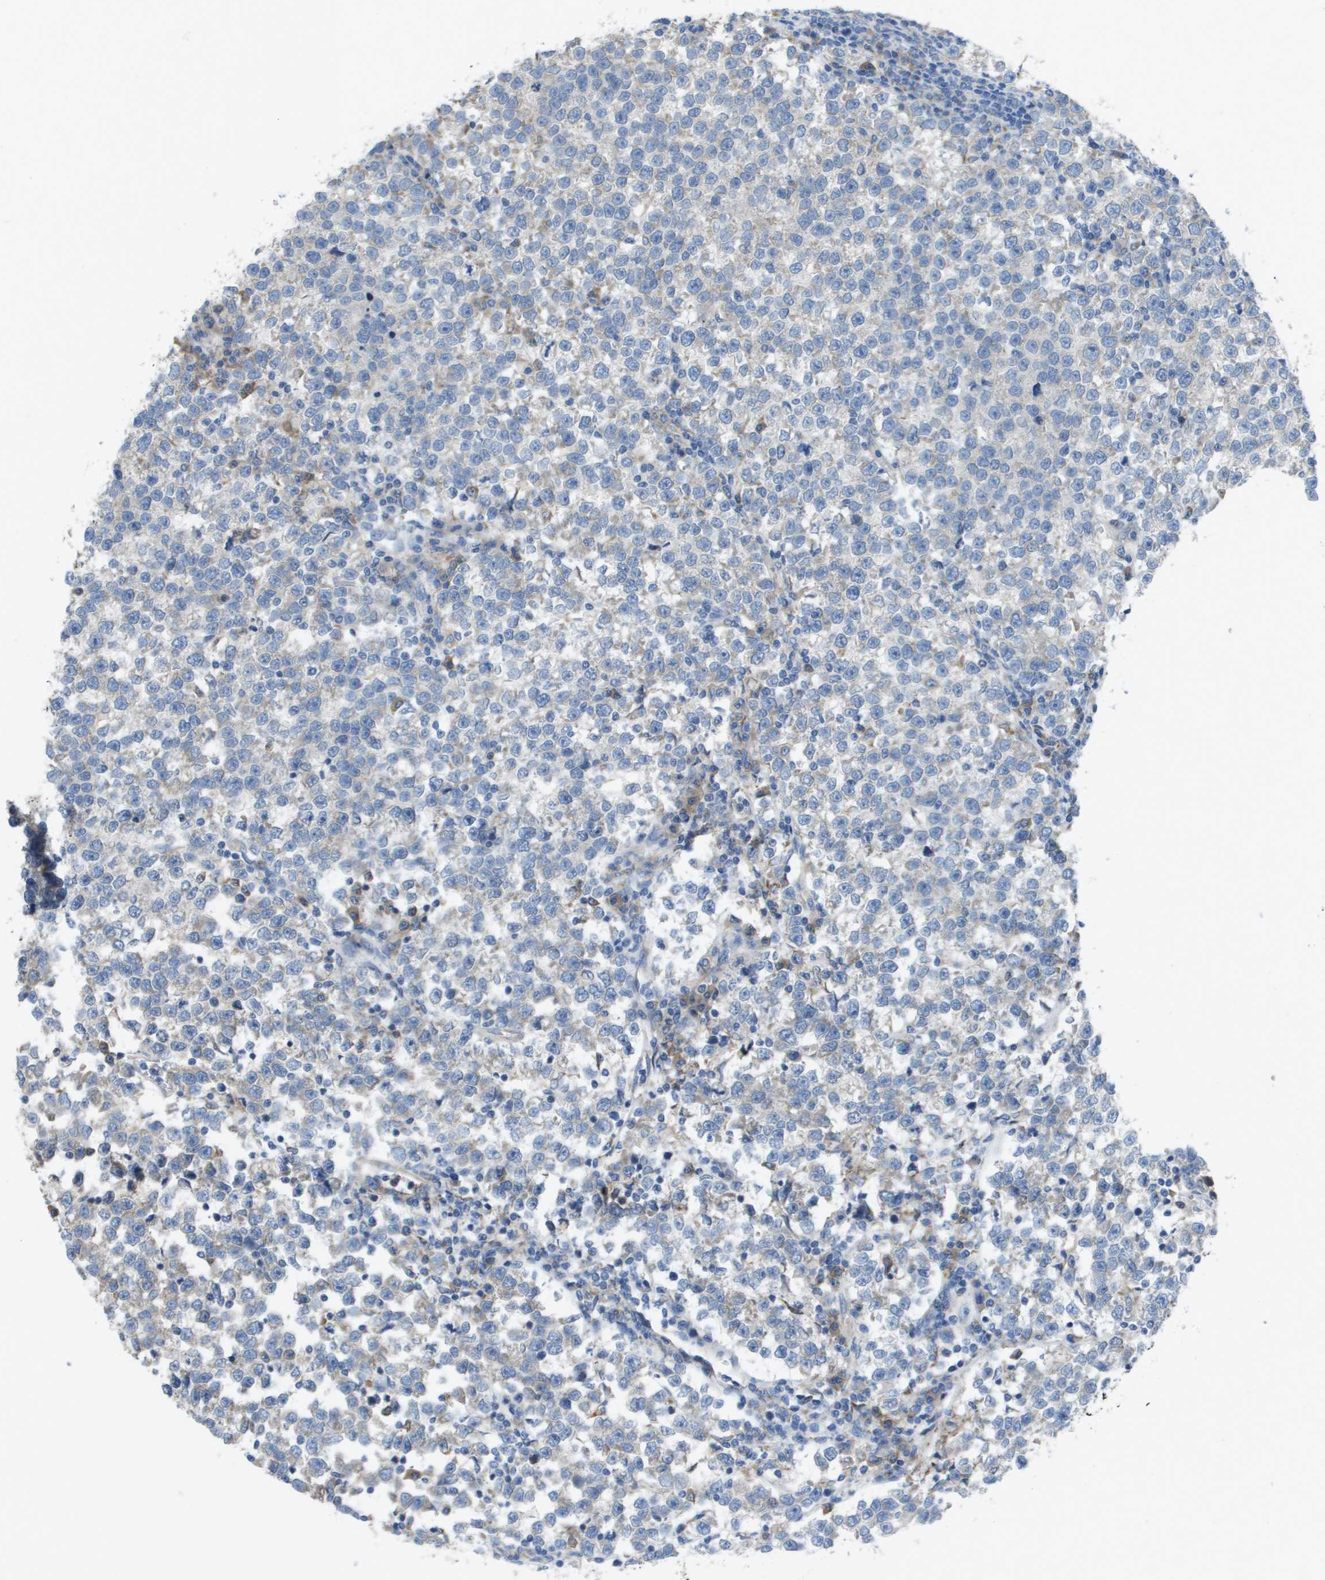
{"staining": {"intensity": "negative", "quantity": "none", "location": "none"}, "tissue": "testis cancer", "cell_type": "Tumor cells", "image_type": "cancer", "snomed": [{"axis": "morphology", "description": "Normal tissue, NOS"}, {"axis": "morphology", "description": "Seminoma, NOS"}, {"axis": "topography", "description": "Testis"}], "caption": "Tumor cells are negative for brown protein staining in testis cancer. (Stains: DAB (3,3'-diaminobenzidine) immunohistochemistry (IHC) with hematoxylin counter stain, Microscopy: brightfield microscopy at high magnification).", "gene": "CLCN2", "patient": {"sex": "male", "age": 43}}